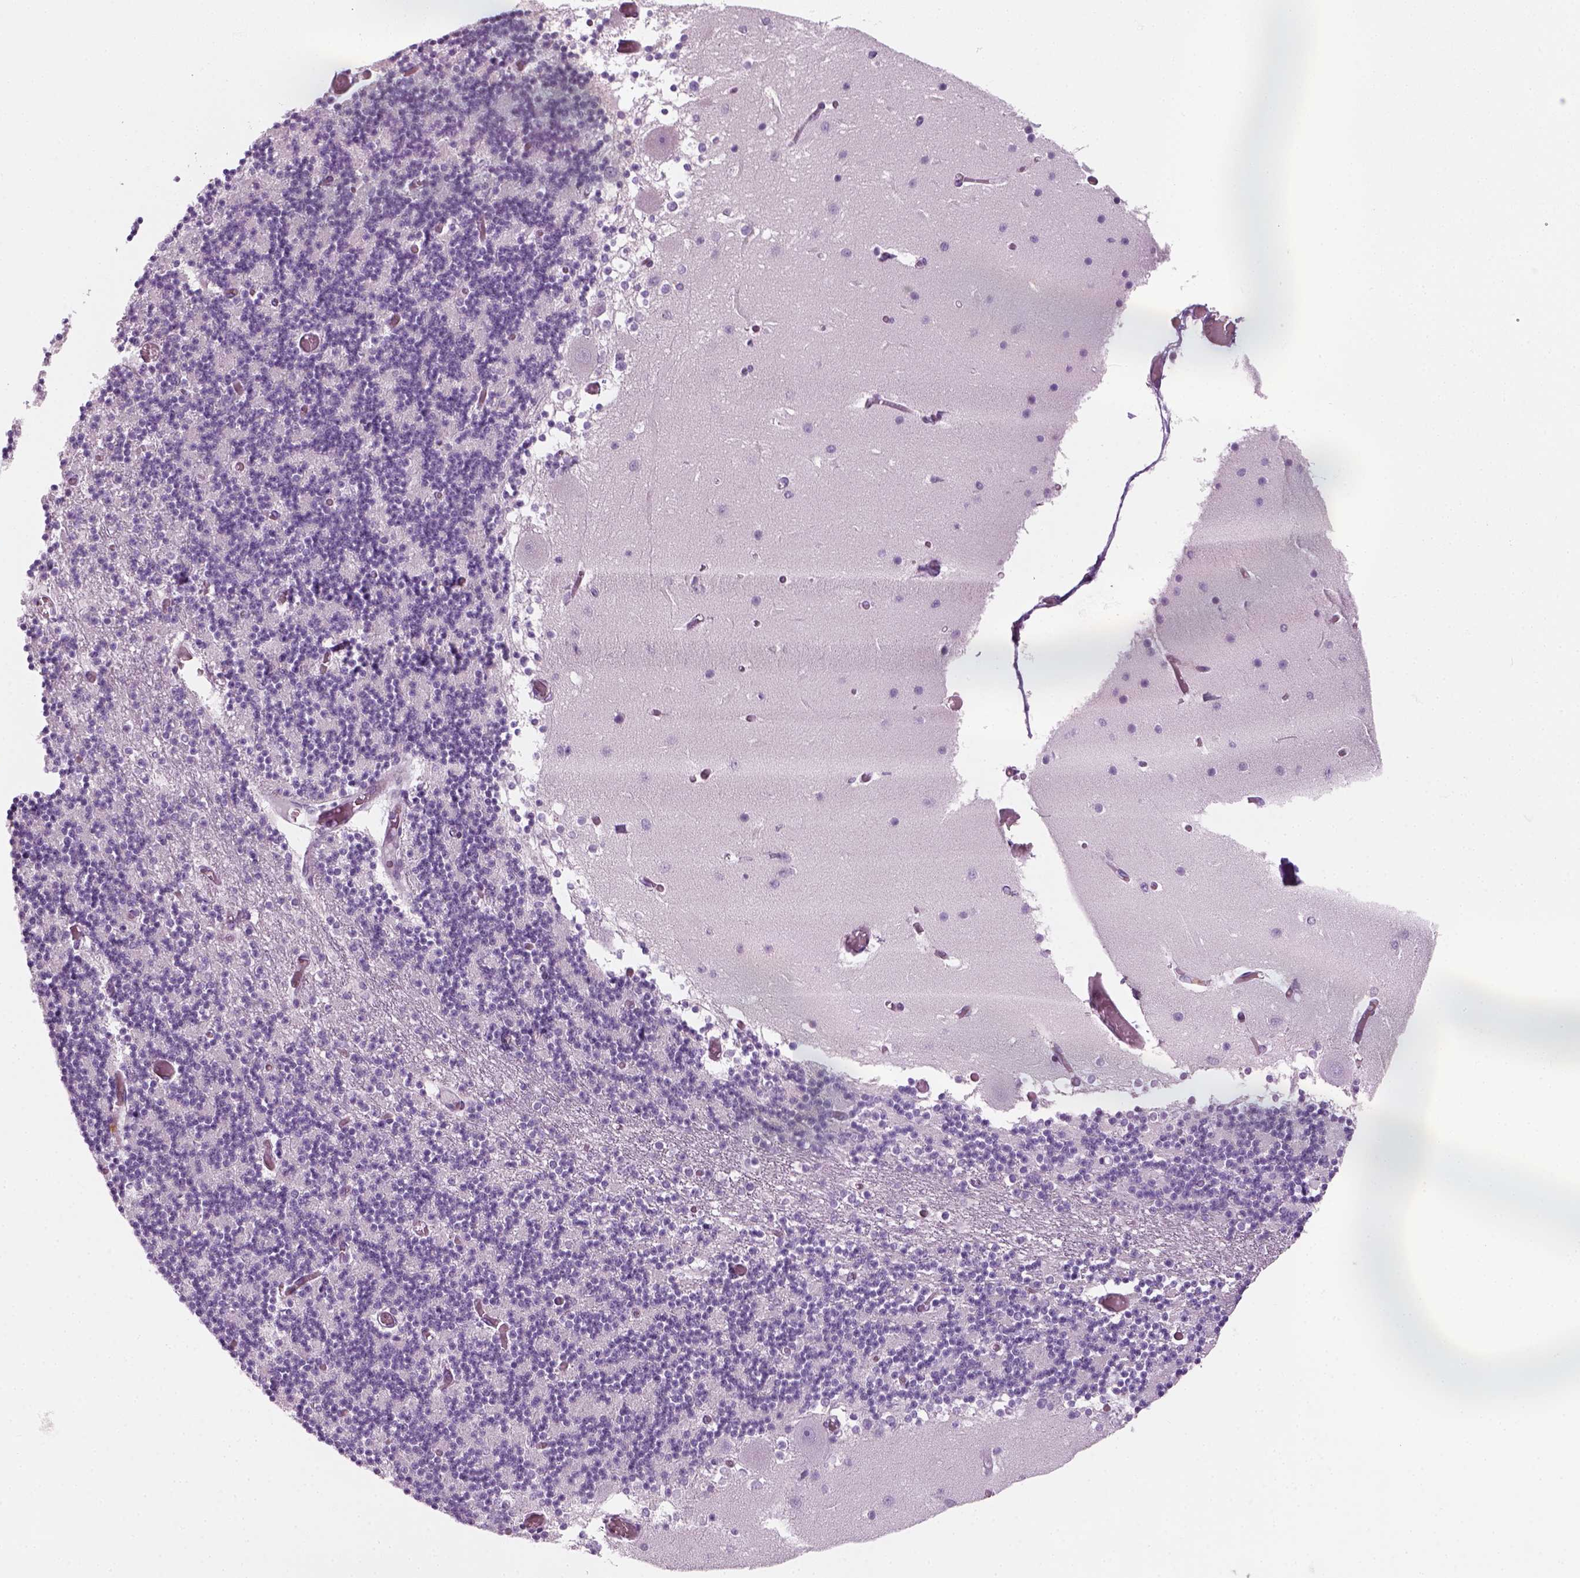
{"staining": {"intensity": "negative", "quantity": "none", "location": "none"}, "tissue": "cerebellum", "cell_type": "Cells in granular layer", "image_type": "normal", "snomed": [{"axis": "morphology", "description": "Normal tissue, NOS"}, {"axis": "topography", "description": "Cerebellum"}], "caption": "A histopathology image of human cerebellum is negative for staining in cells in granular layer. Brightfield microscopy of immunohistochemistry stained with DAB (brown) and hematoxylin (blue), captured at high magnification.", "gene": "IL4", "patient": {"sex": "female", "age": 28}}